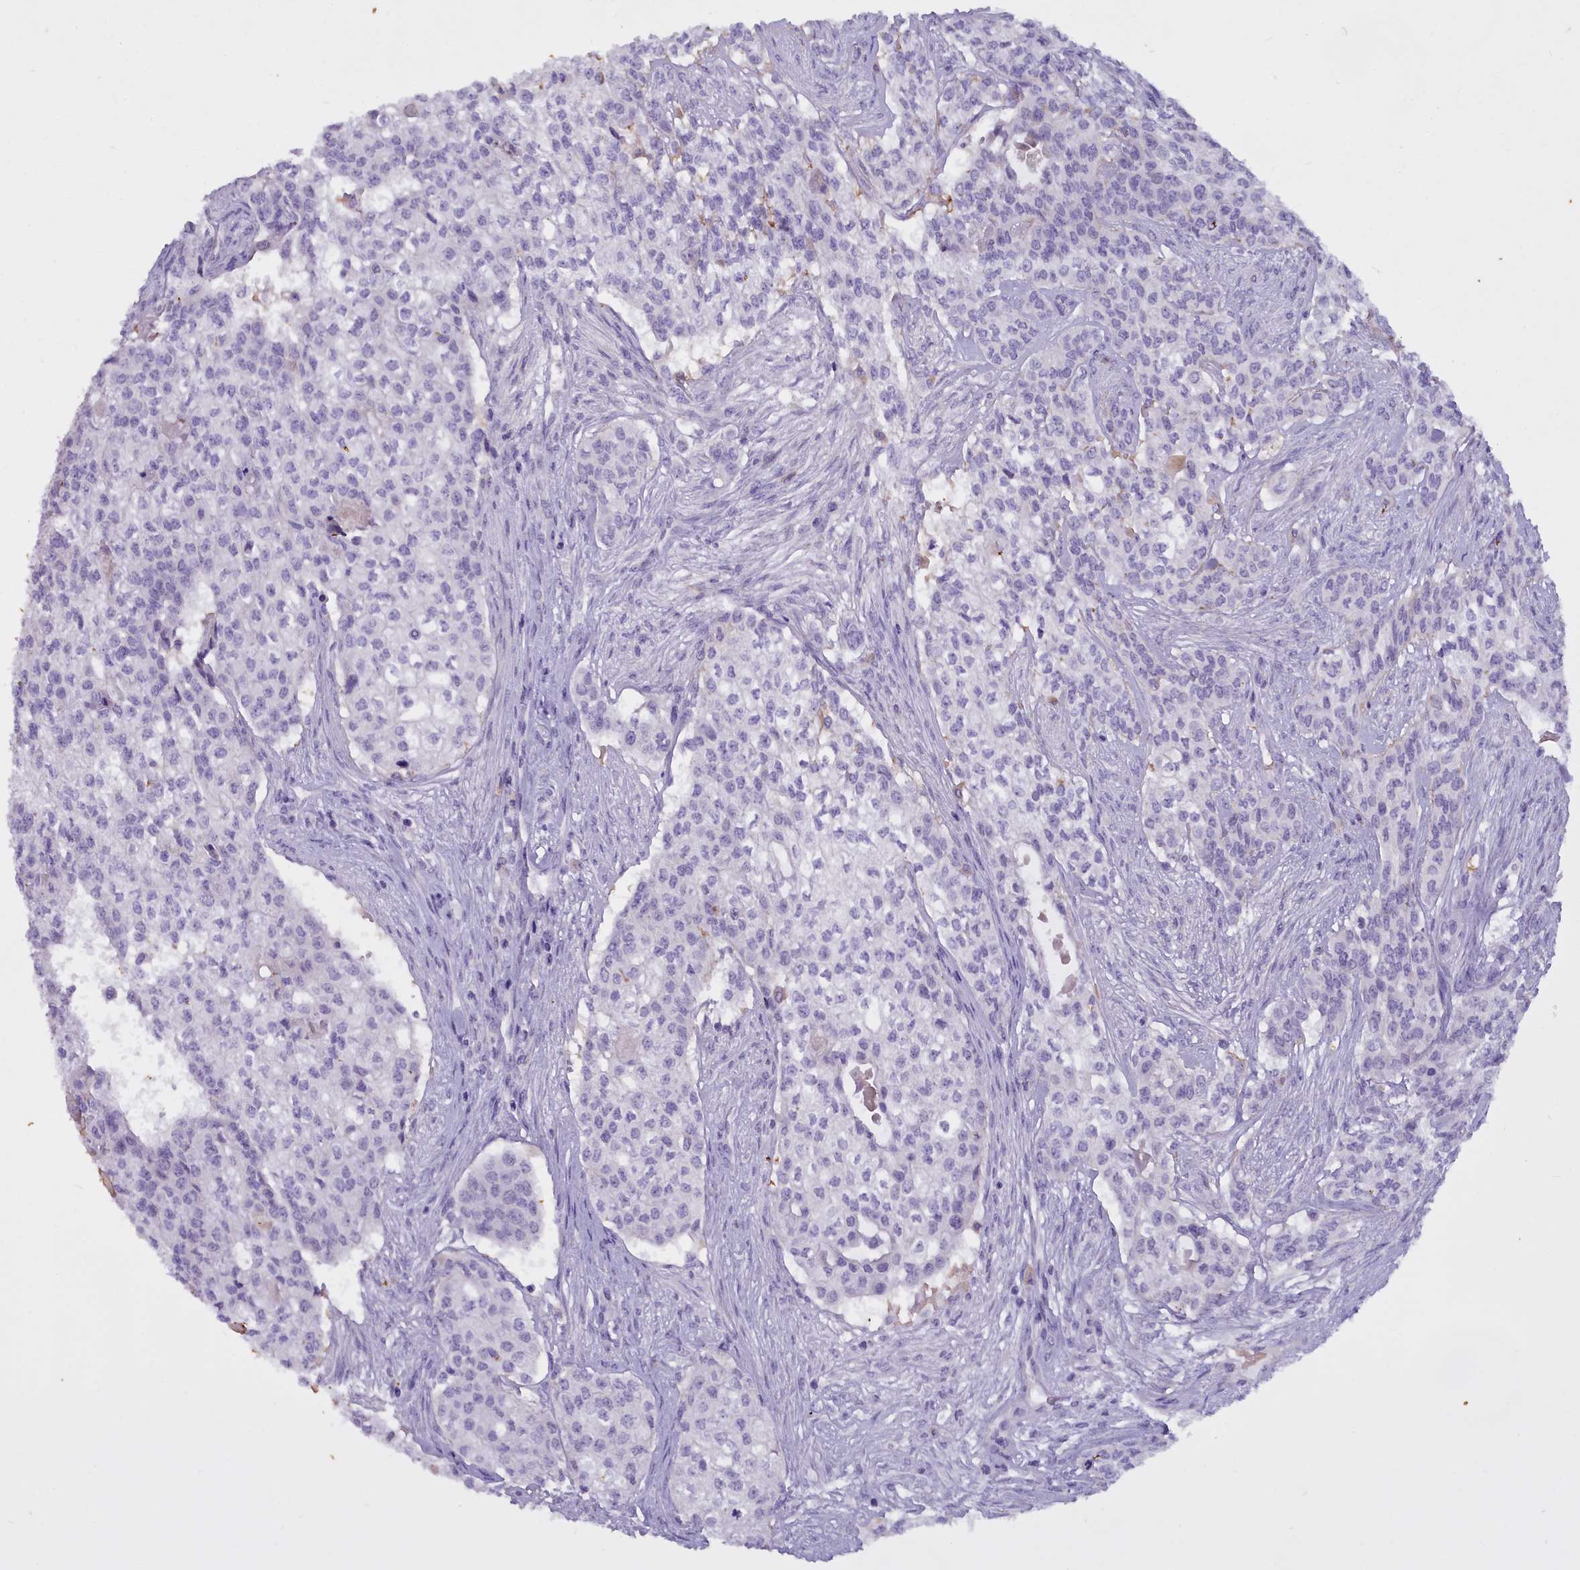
{"staining": {"intensity": "negative", "quantity": "none", "location": "none"}, "tissue": "head and neck cancer", "cell_type": "Tumor cells", "image_type": "cancer", "snomed": [{"axis": "morphology", "description": "Adenocarcinoma, NOS"}, {"axis": "topography", "description": "Head-Neck"}], "caption": "A high-resolution histopathology image shows immunohistochemistry (IHC) staining of adenocarcinoma (head and neck), which exhibits no significant staining in tumor cells.", "gene": "OSTN", "patient": {"sex": "male", "age": 81}}